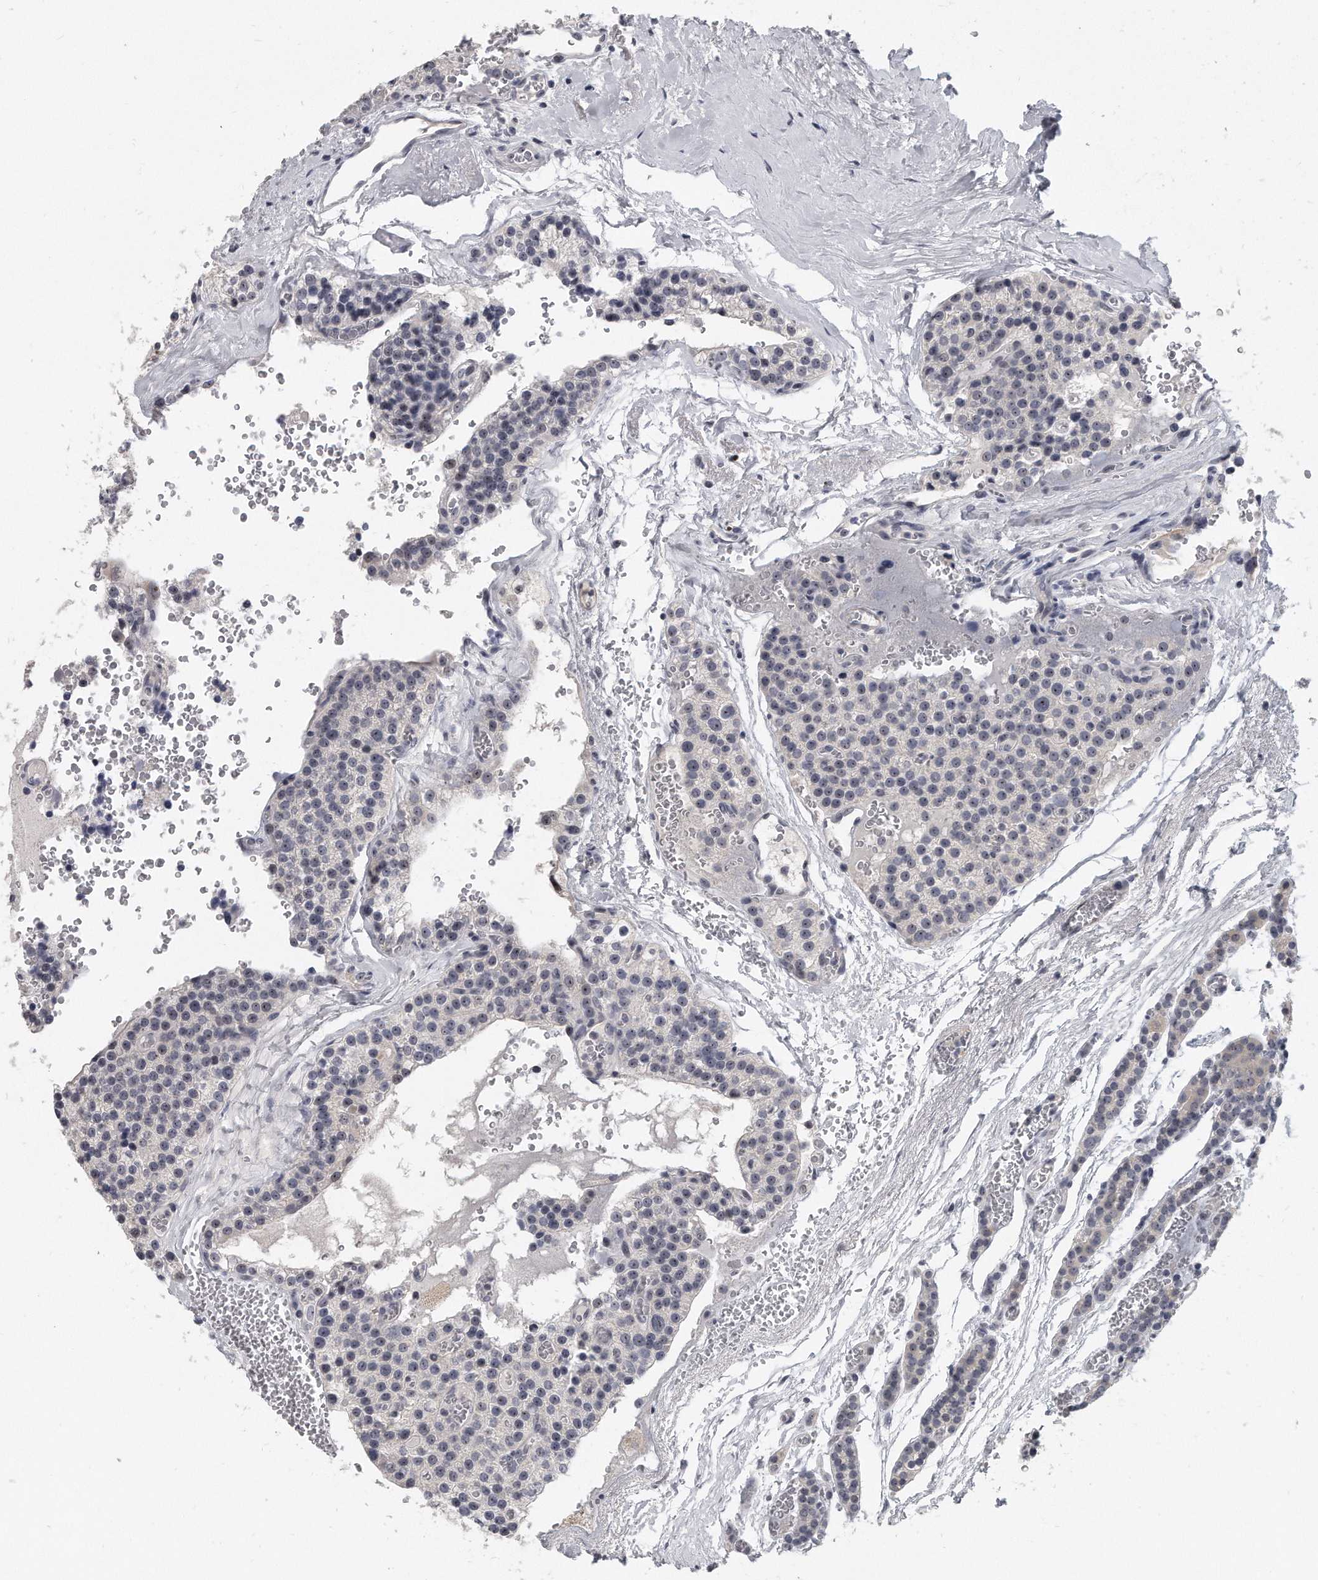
{"staining": {"intensity": "negative", "quantity": "none", "location": "none"}, "tissue": "parathyroid gland", "cell_type": "Glandular cells", "image_type": "normal", "snomed": [{"axis": "morphology", "description": "Normal tissue, NOS"}, {"axis": "topography", "description": "Parathyroid gland"}], "caption": "A high-resolution histopathology image shows immunohistochemistry (IHC) staining of benign parathyroid gland, which demonstrates no significant staining in glandular cells.", "gene": "TFCP2L1", "patient": {"sex": "female", "age": 64}}